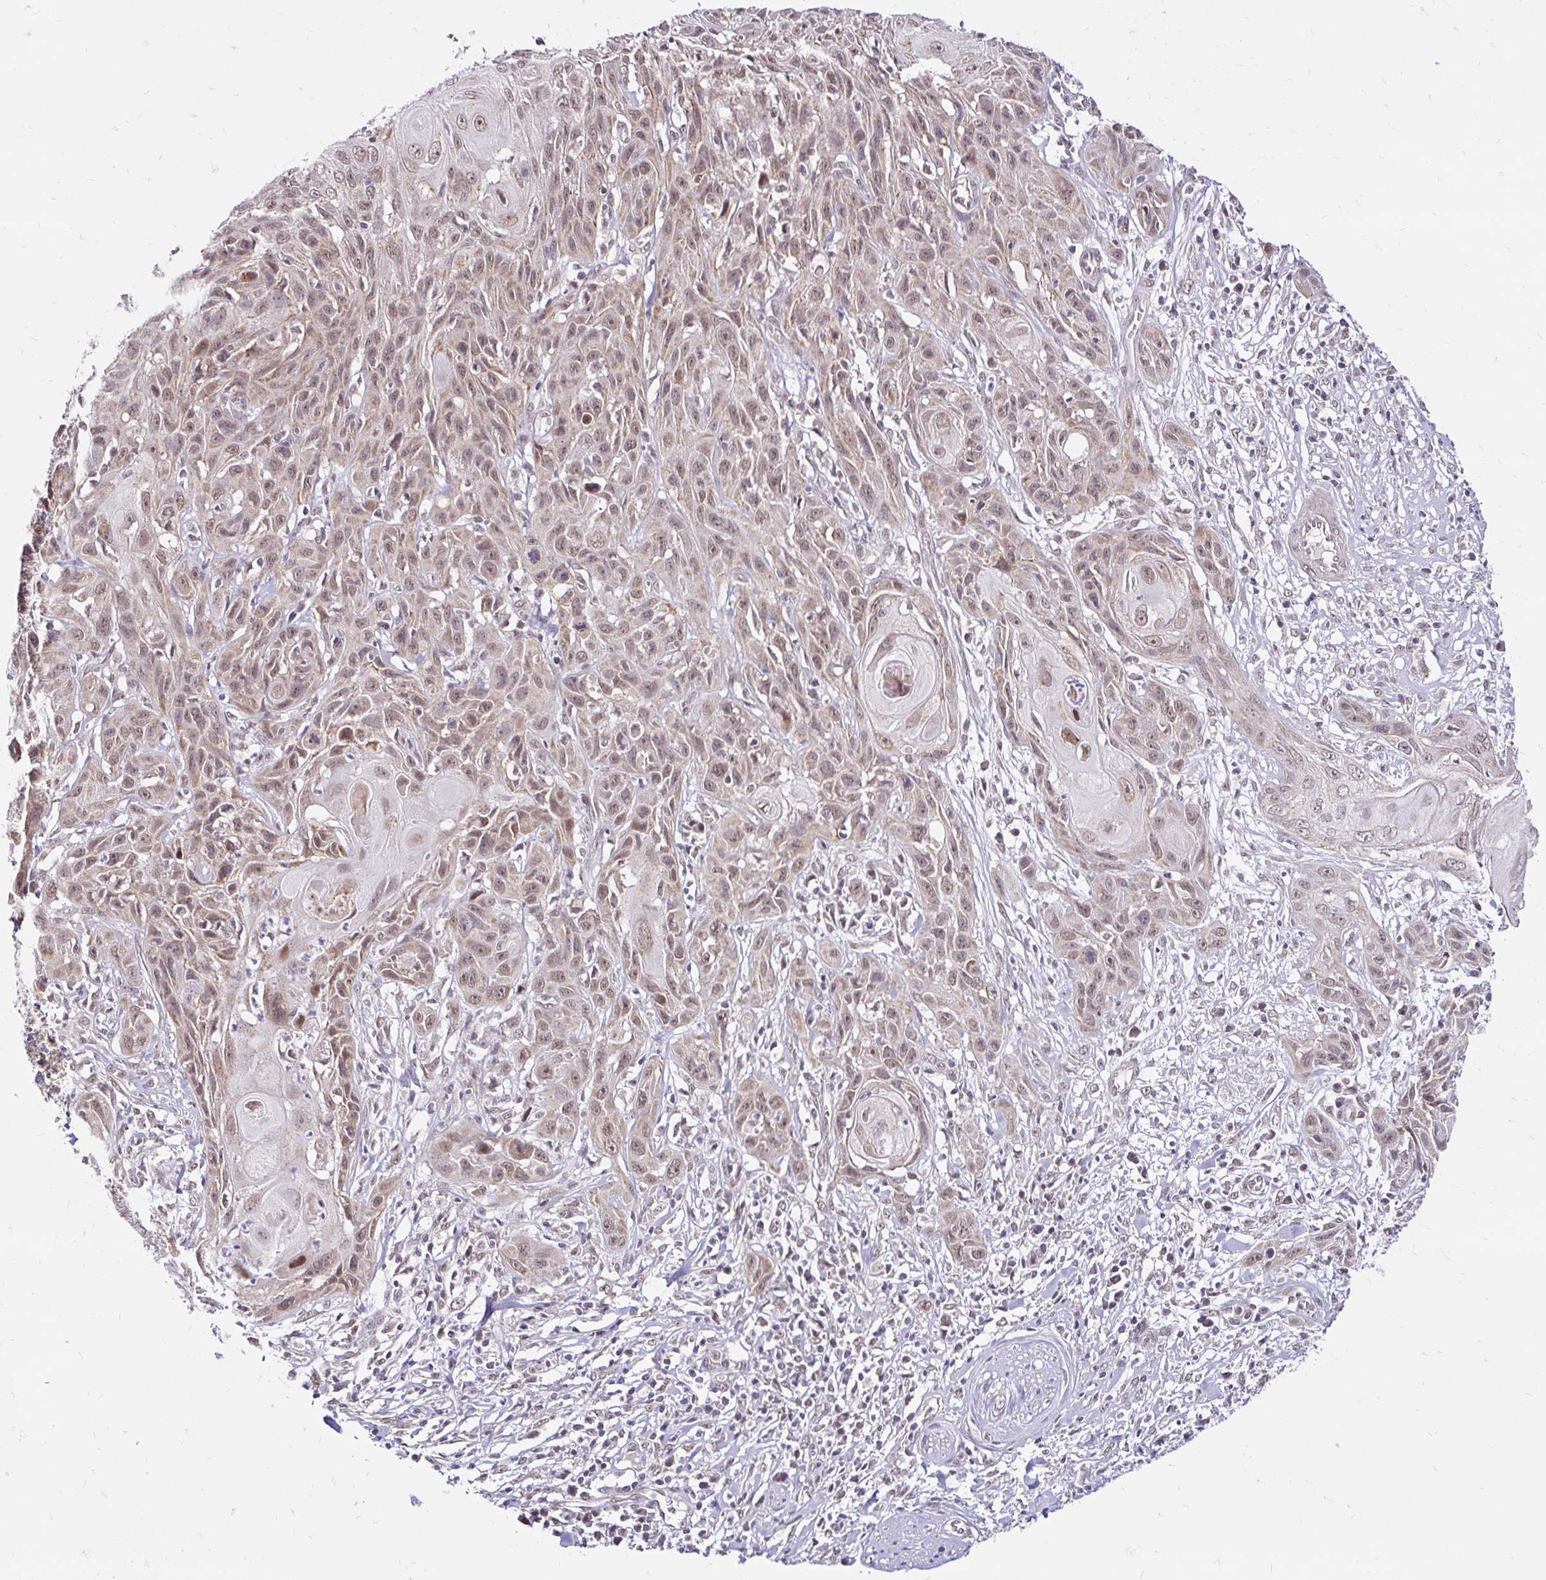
{"staining": {"intensity": "weak", "quantity": ">75%", "location": "nuclear"}, "tissue": "skin cancer", "cell_type": "Tumor cells", "image_type": "cancer", "snomed": [{"axis": "morphology", "description": "Squamous cell carcinoma, NOS"}, {"axis": "topography", "description": "Skin"}, {"axis": "topography", "description": "Vulva"}], "caption": "This photomicrograph shows skin cancer stained with immunohistochemistry to label a protein in brown. The nuclear of tumor cells show weak positivity for the protein. Nuclei are counter-stained blue.", "gene": "TIMM50", "patient": {"sex": "female", "age": 83}}